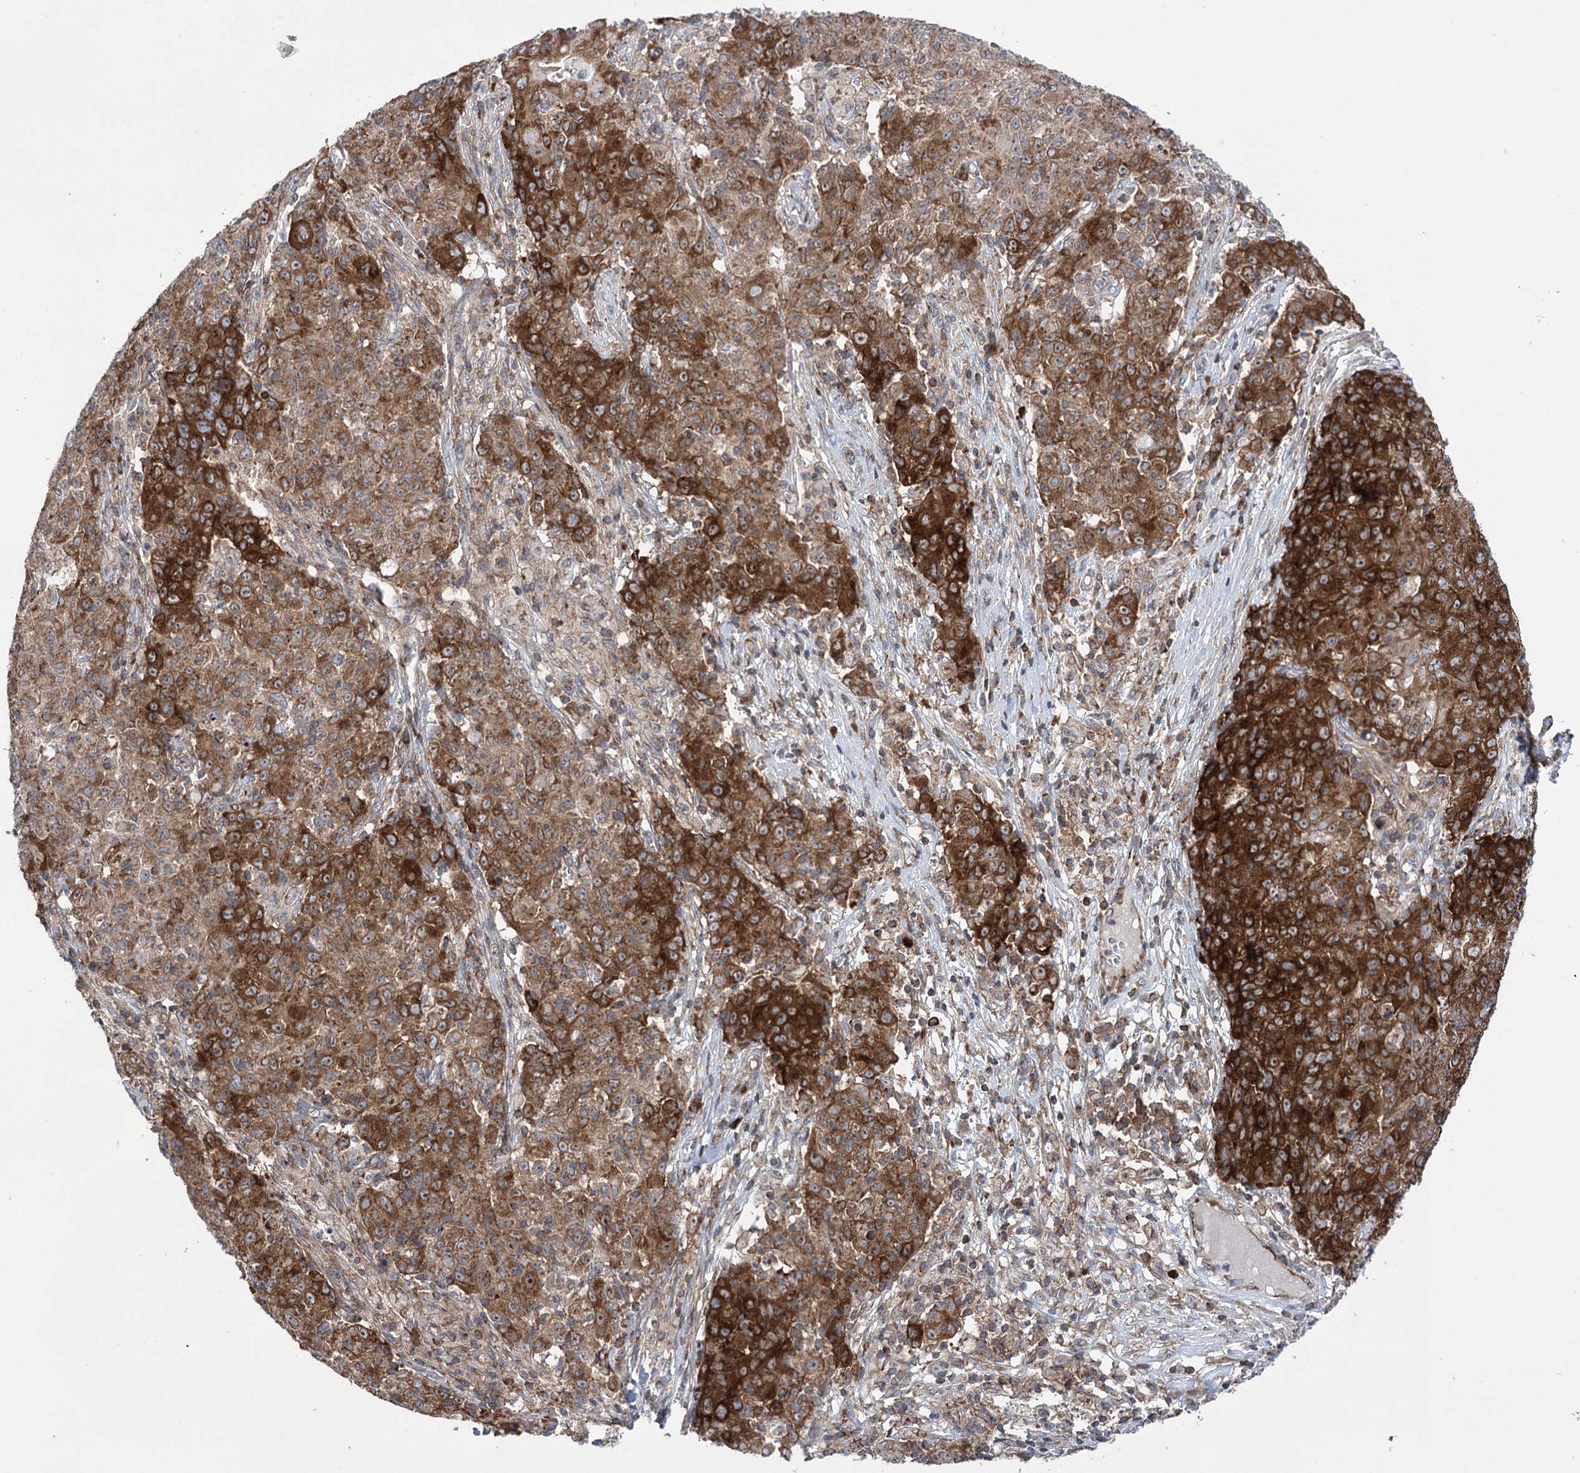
{"staining": {"intensity": "strong", "quantity": ">75%", "location": "cytoplasmic/membranous"}, "tissue": "ovarian cancer", "cell_type": "Tumor cells", "image_type": "cancer", "snomed": [{"axis": "morphology", "description": "Carcinoma, endometroid"}, {"axis": "topography", "description": "Ovary"}], "caption": "Endometroid carcinoma (ovarian) stained with a protein marker displays strong staining in tumor cells.", "gene": "ZNF622", "patient": {"sex": "female", "age": 42}}